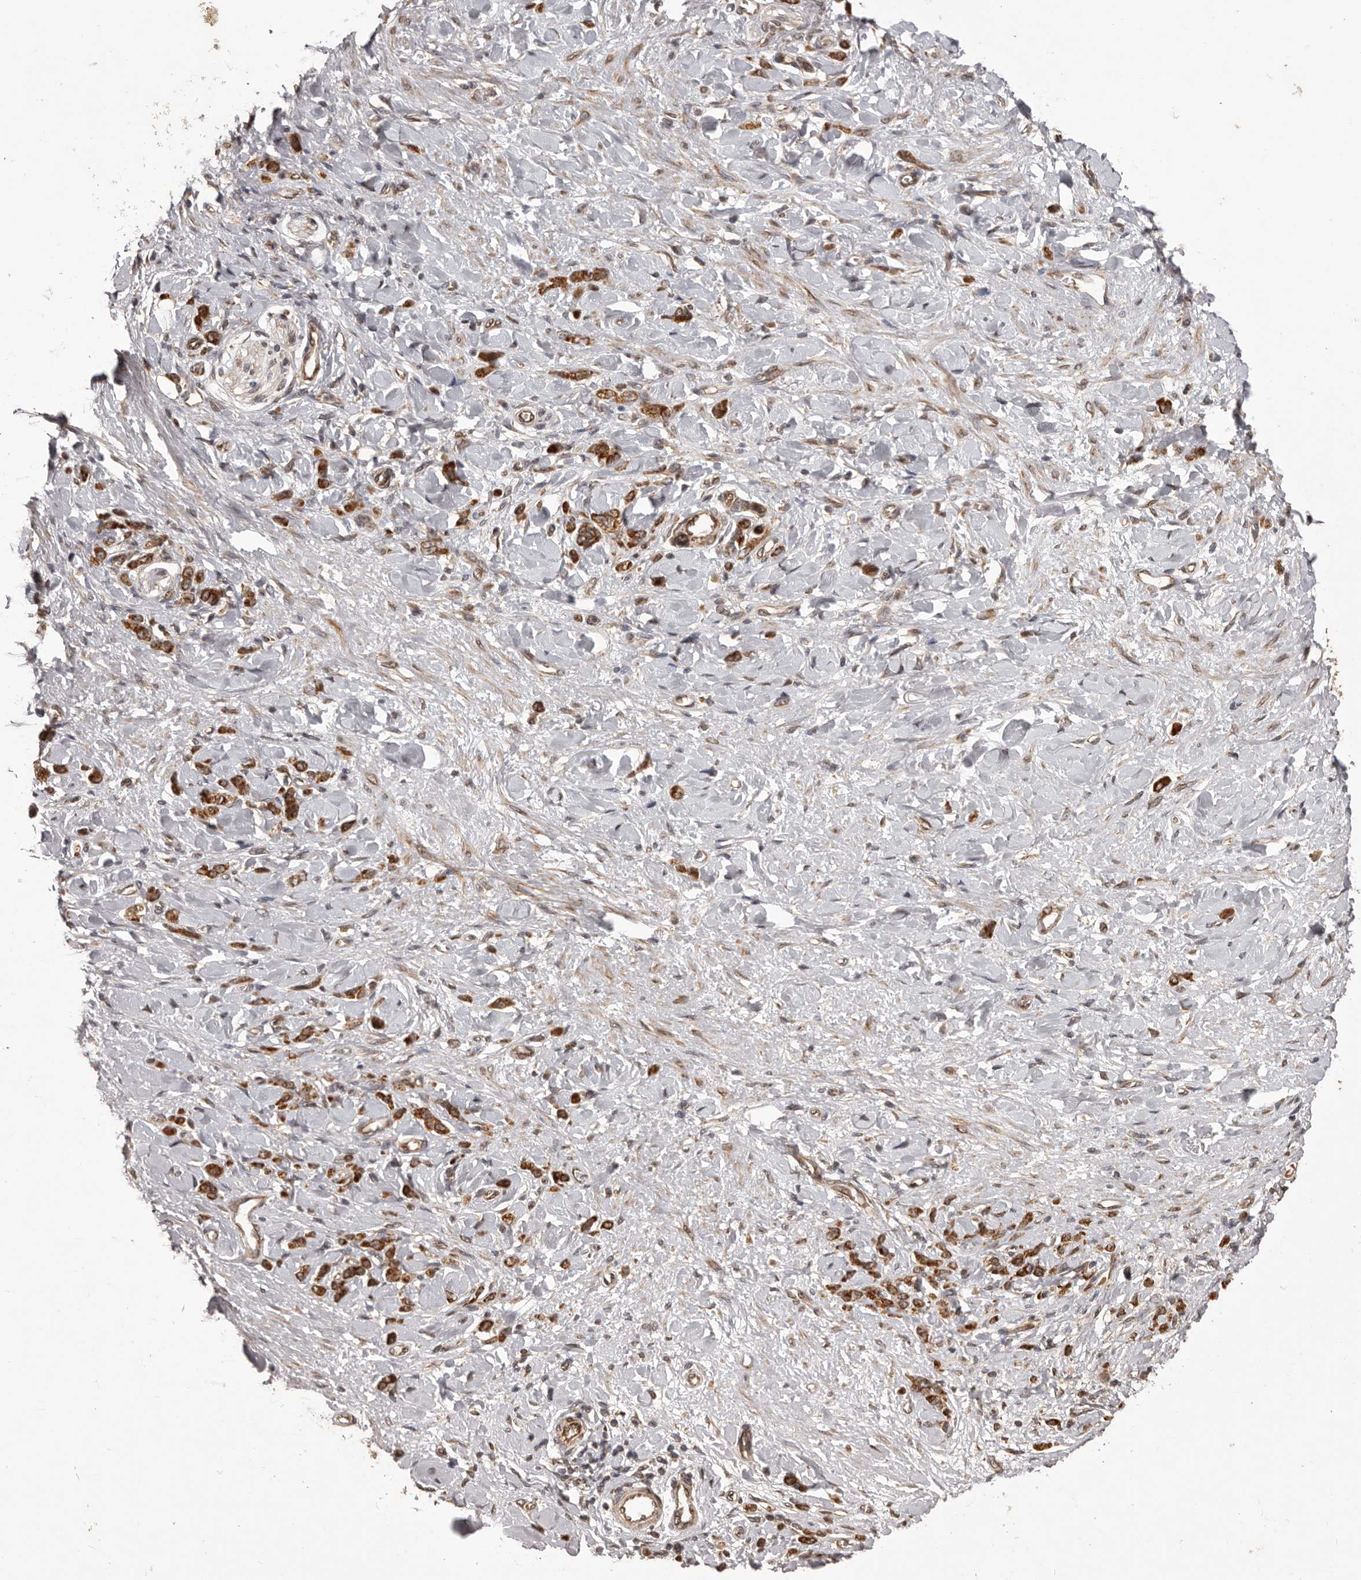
{"staining": {"intensity": "strong", "quantity": ">75%", "location": "cytoplasmic/membranous"}, "tissue": "stomach cancer", "cell_type": "Tumor cells", "image_type": "cancer", "snomed": [{"axis": "morphology", "description": "Normal tissue, NOS"}, {"axis": "morphology", "description": "Adenocarcinoma, NOS"}, {"axis": "topography", "description": "Stomach"}], "caption": "Immunohistochemistry (IHC) histopathology image of stomach cancer (adenocarcinoma) stained for a protein (brown), which reveals high levels of strong cytoplasmic/membranous expression in about >75% of tumor cells.", "gene": "CHRM2", "patient": {"sex": "male", "age": 82}}